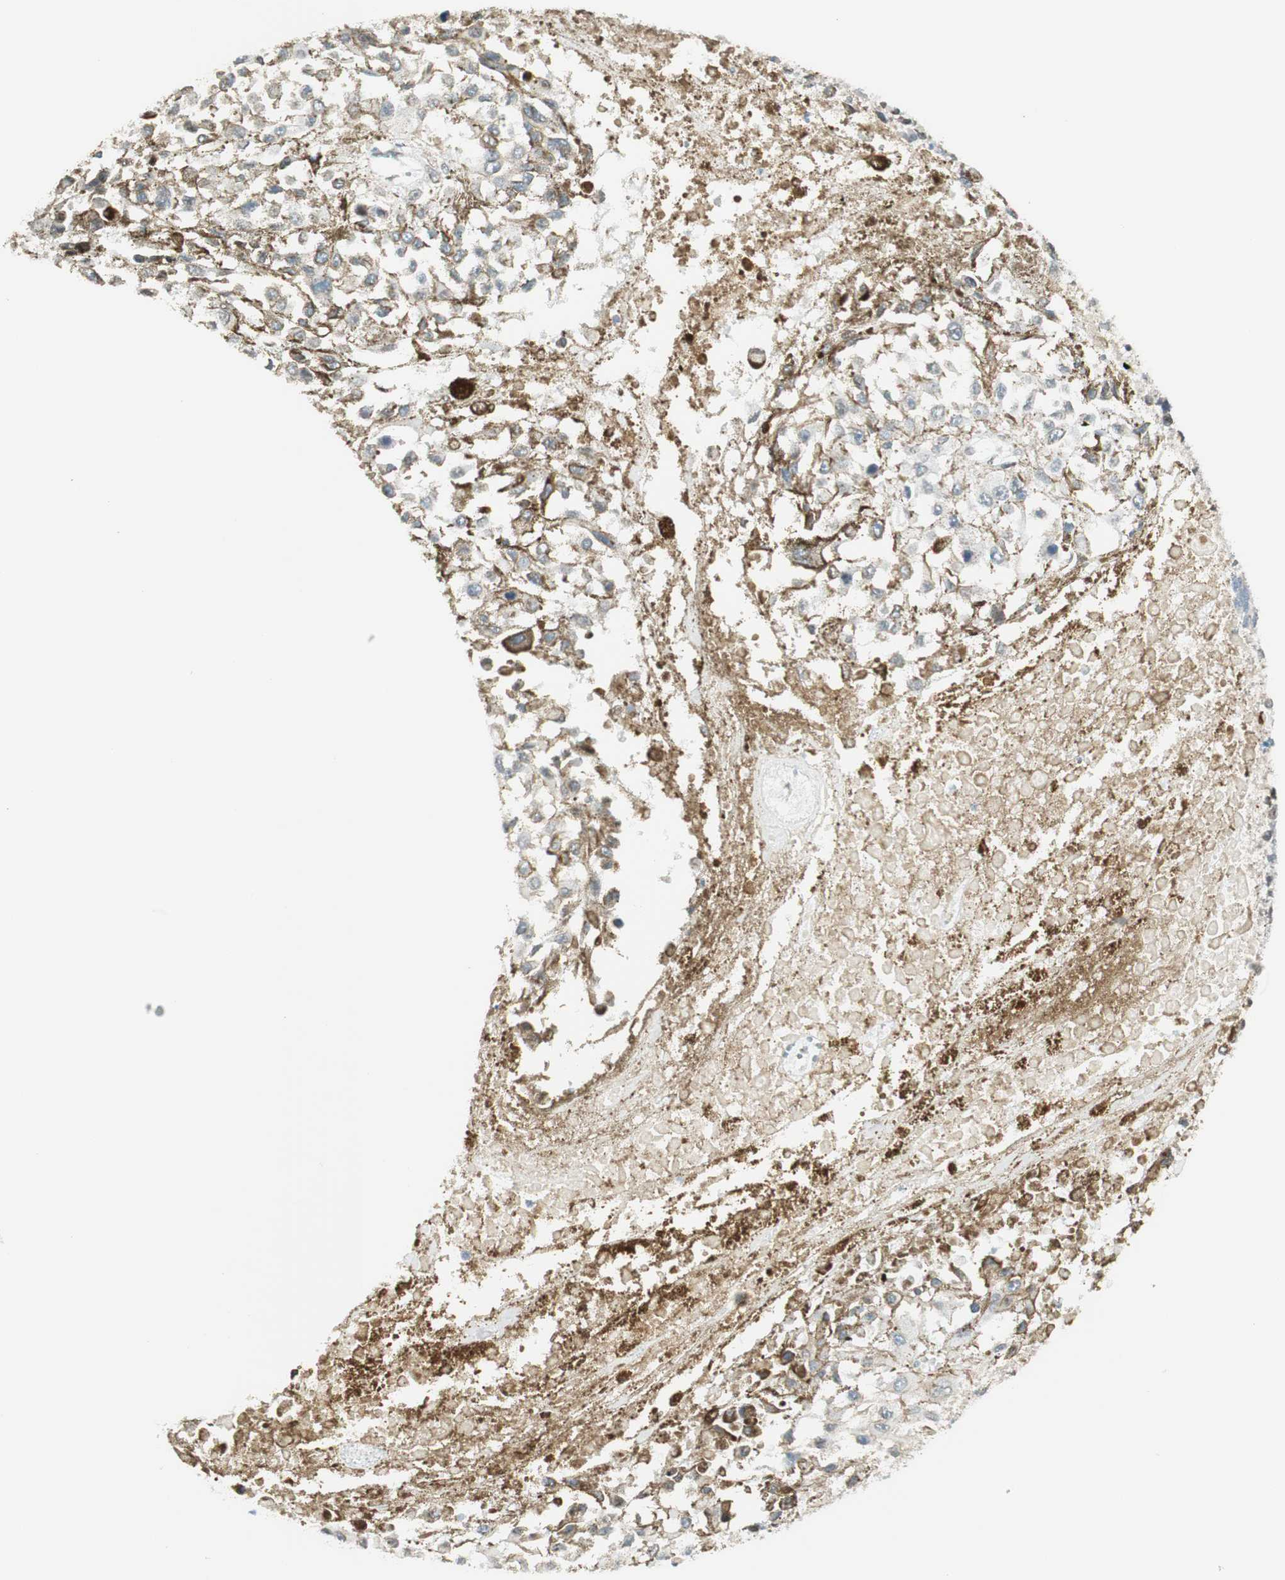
{"staining": {"intensity": "negative", "quantity": "none", "location": "none"}, "tissue": "melanoma", "cell_type": "Tumor cells", "image_type": "cancer", "snomed": [{"axis": "morphology", "description": "Malignant melanoma, Metastatic site"}, {"axis": "topography", "description": "Lymph node"}], "caption": "Tumor cells are negative for brown protein staining in melanoma.", "gene": "TMEM260", "patient": {"sex": "male", "age": 59}}